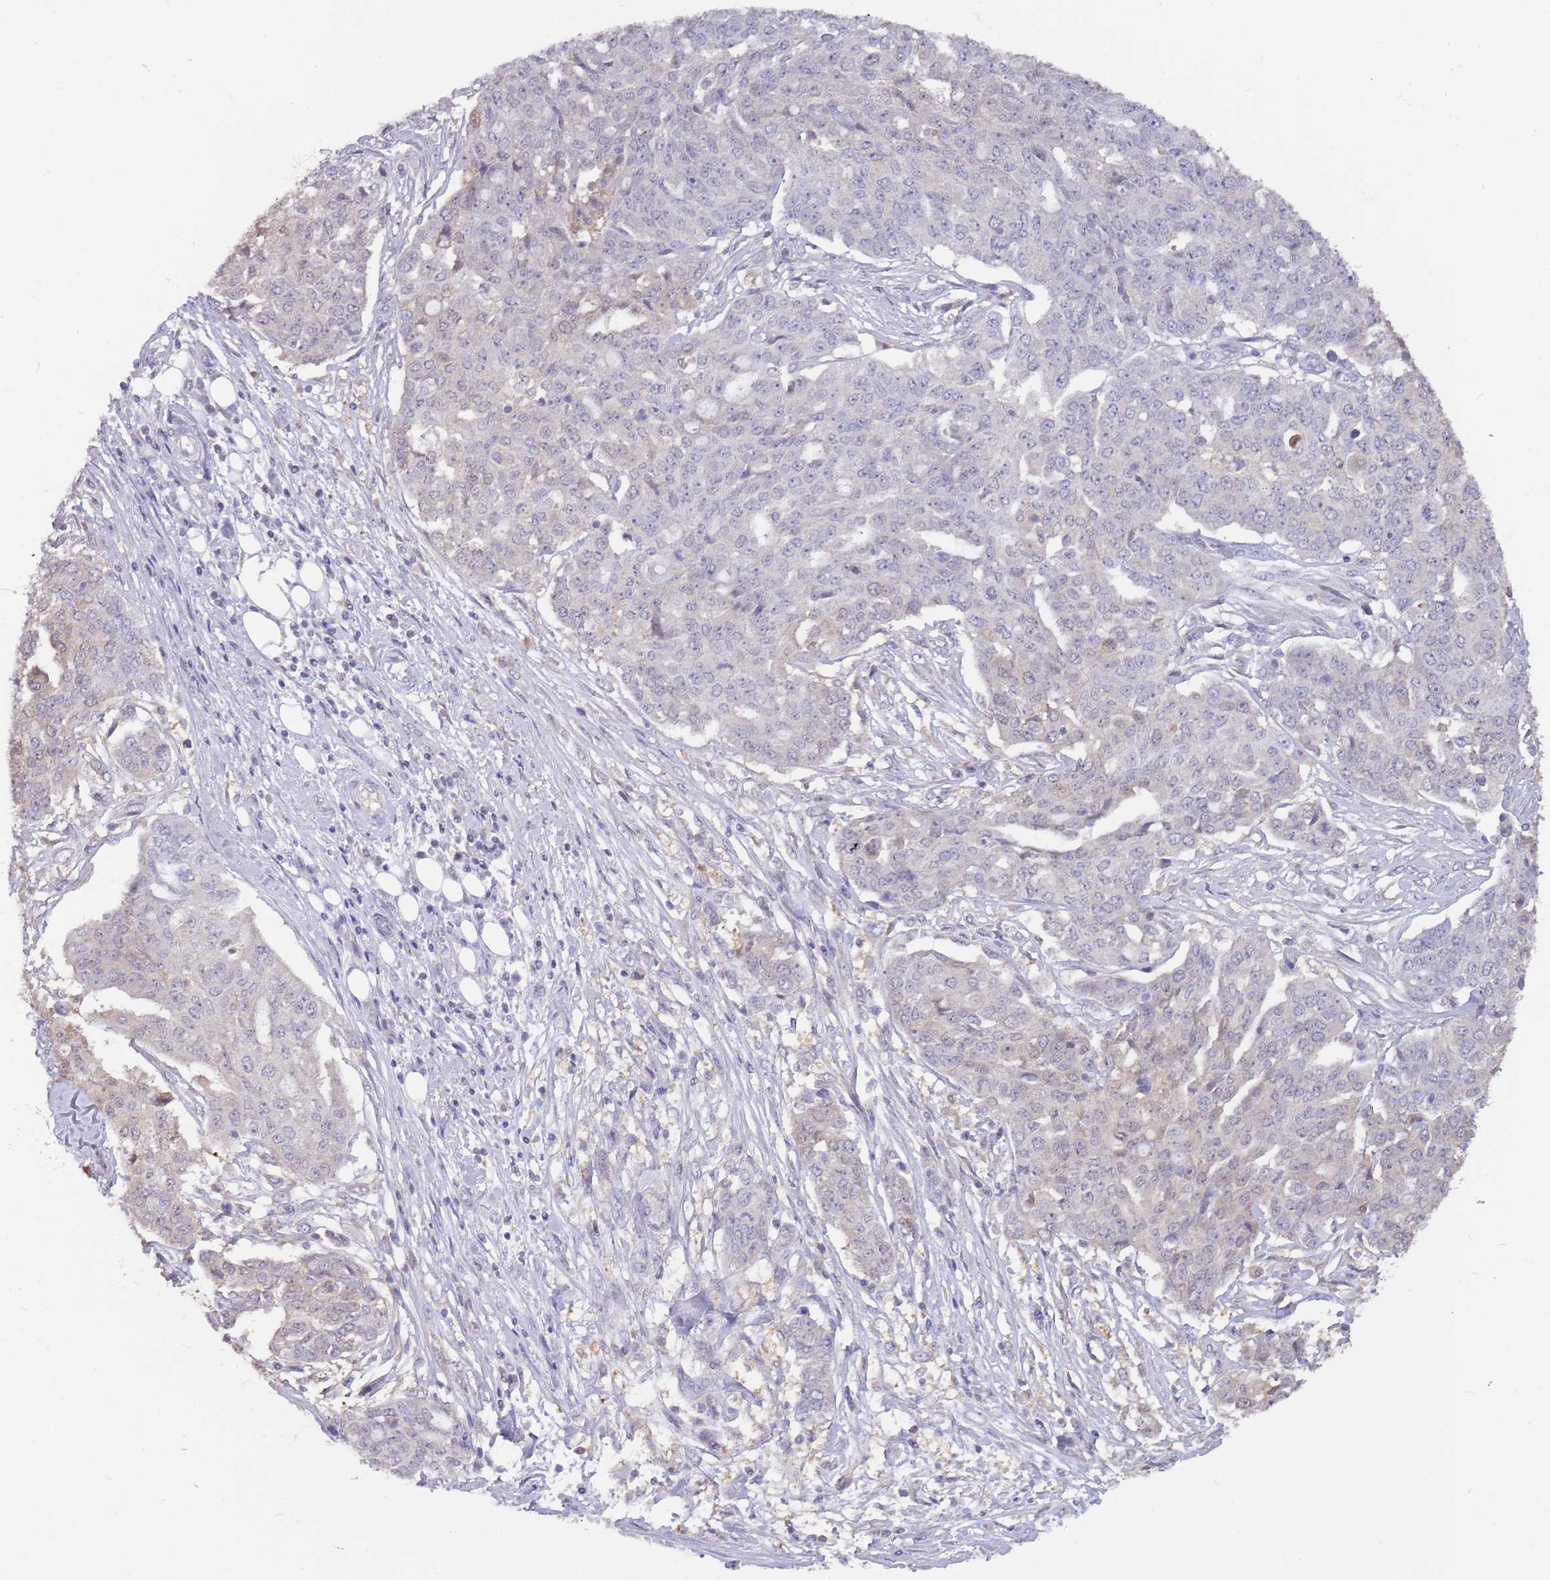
{"staining": {"intensity": "negative", "quantity": "none", "location": "none"}, "tissue": "ovarian cancer", "cell_type": "Tumor cells", "image_type": "cancer", "snomed": [{"axis": "morphology", "description": "Cystadenocarcinoma, serous, NOS"}, {"axis": "topography", "description": "Soft tissue"}, {"axis": "topography", "description": "Ovary"}], "caption": "Tumor cells show no significant positivity in serous cystadenocarcinoma (ovarian).", "gene": "AP5S1", "patient": {"sex": "female", "age": 57}}